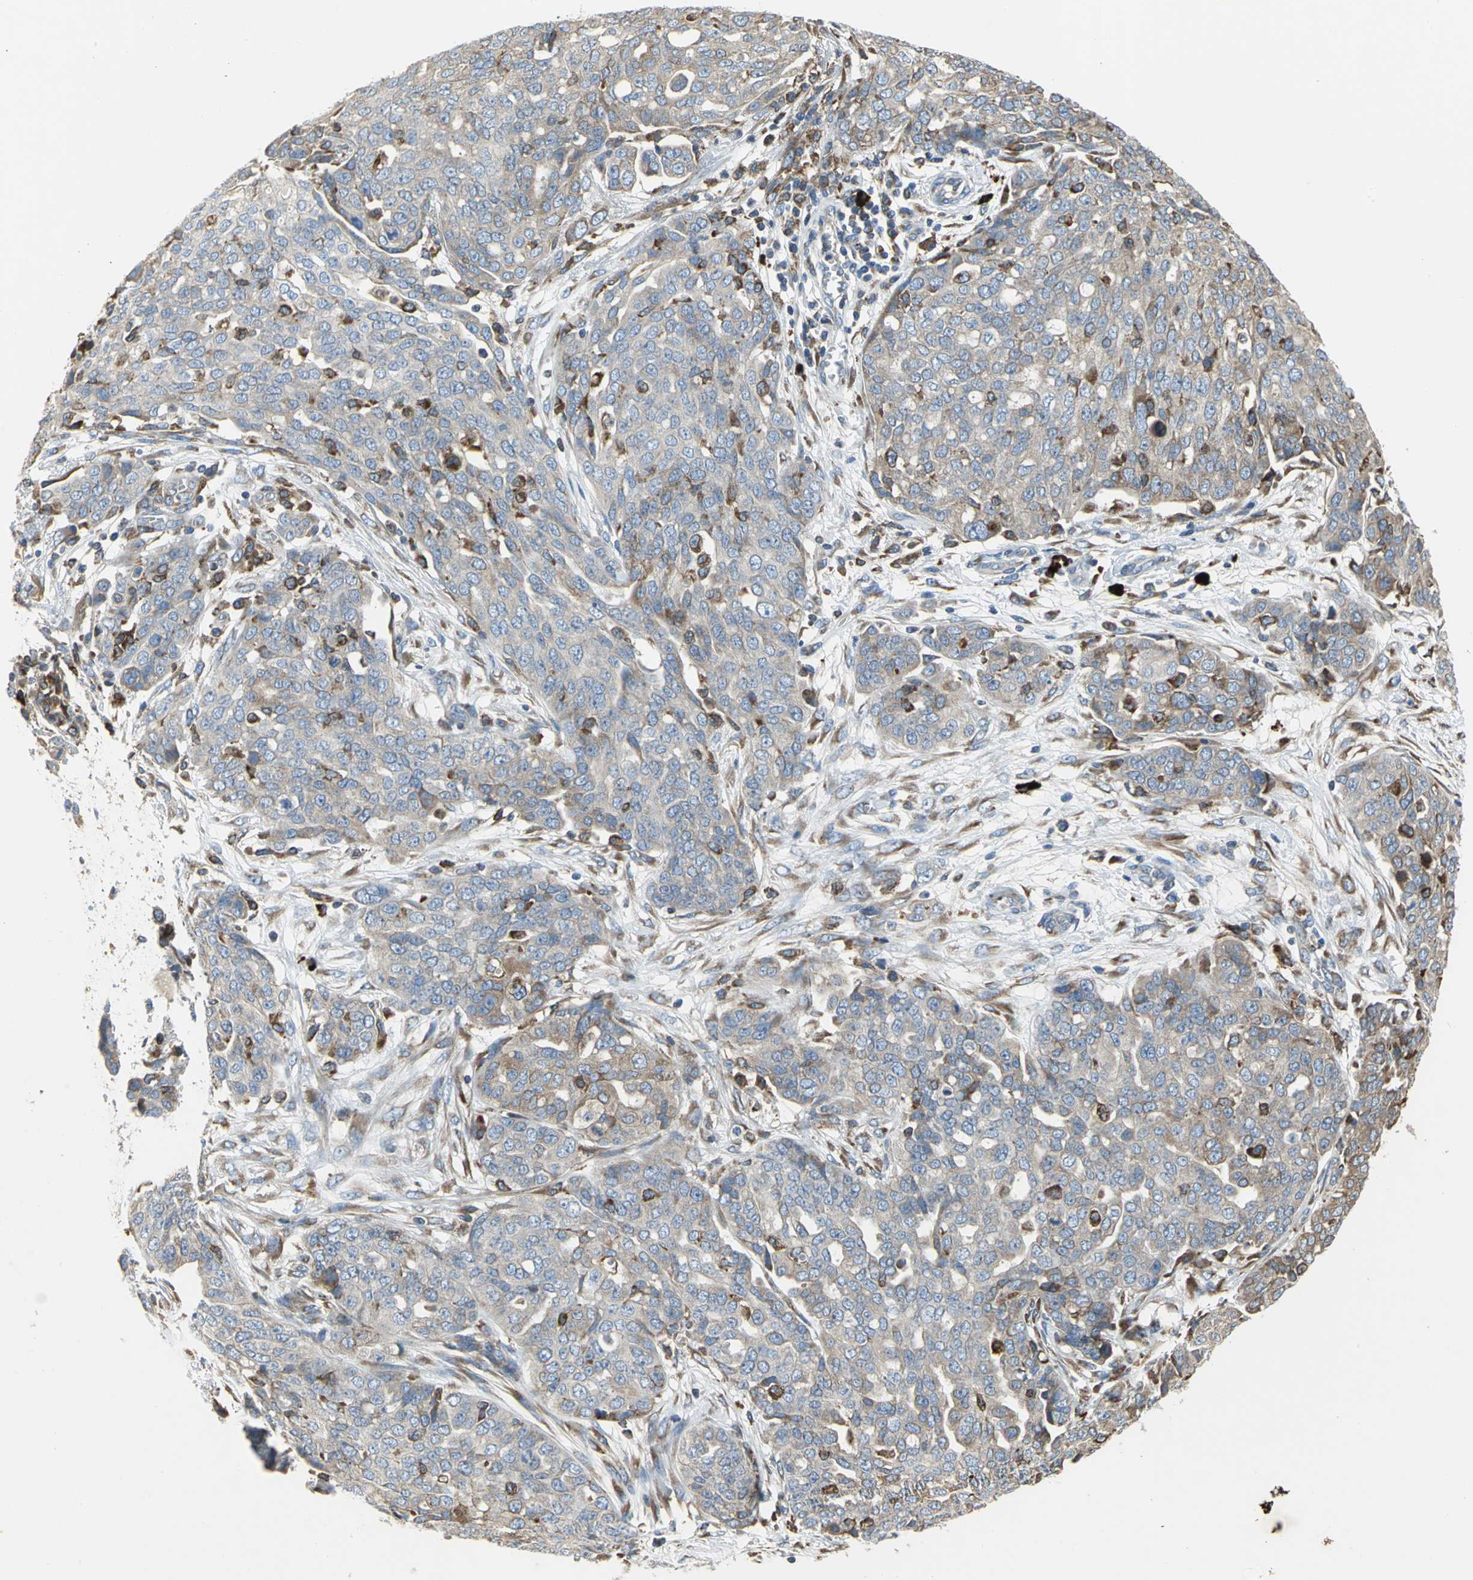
{"staining": {"intensity": "weak", "quantity": ">75%", "location": "cytoplasmic/membranous"}, "tissue": "ovarian cancer", "cell_type": "Tumor cells", "image_type": "cancer", "snomed": [{"axis": "morphology", "description": "Cystadenocarcinoma, serous, NOS"}, {"axis": "topography", "description": "Soft tissue"}, {"axis": "topography", "description": "Ovary"}], "caption": "Ovarian cancer stained with a protein marker reveals weak staining in tumor cells.", "gene": "SDF2L1", "patient": {"sex": "female", "age": 57}}